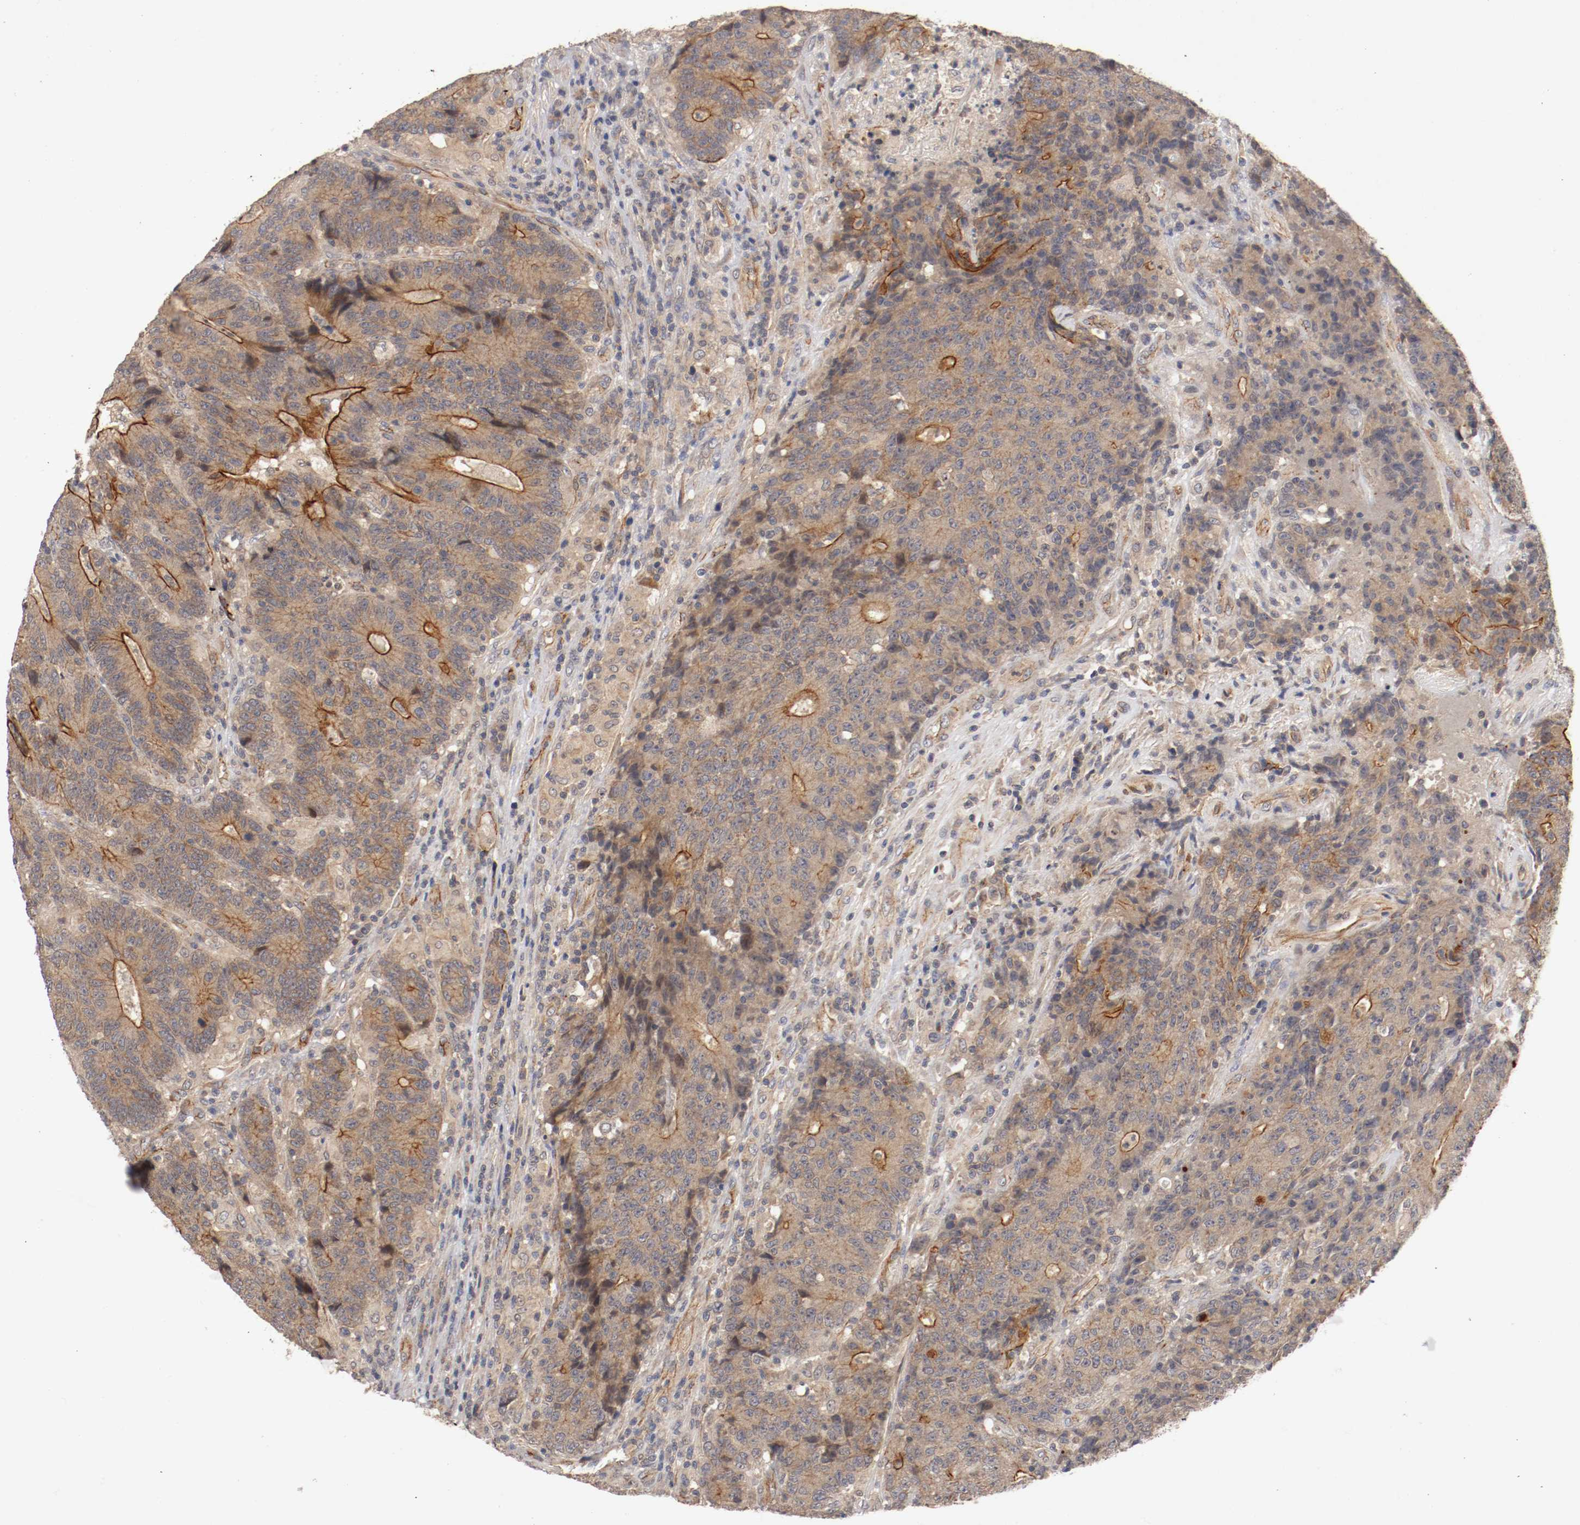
{"staining": {"intensity": "strong", "quantity": "25%-75%", "location": "cytoplasmic/membranous"}, "tissue": "colorectal cancer", "cell_type": "Tumor cells", "image_type": "cancer", "snomed": [{"axis": "morphology", "description": "Normal tissue, NOS"}, {"axis": "morphology", "description": "Adenocarcinoma, NOS"}, {"axis": "topography", "description": "Colon"}], "caption": "Colorectal cancer (adenocarcinoma) was stained to show a protein in brown. There is high levels of strong cytoplasmic/membranous positivity in about 25%-75% of tumor cells.", "gene": "TYK2", "patient": {"sex": "female", "age": 75}}